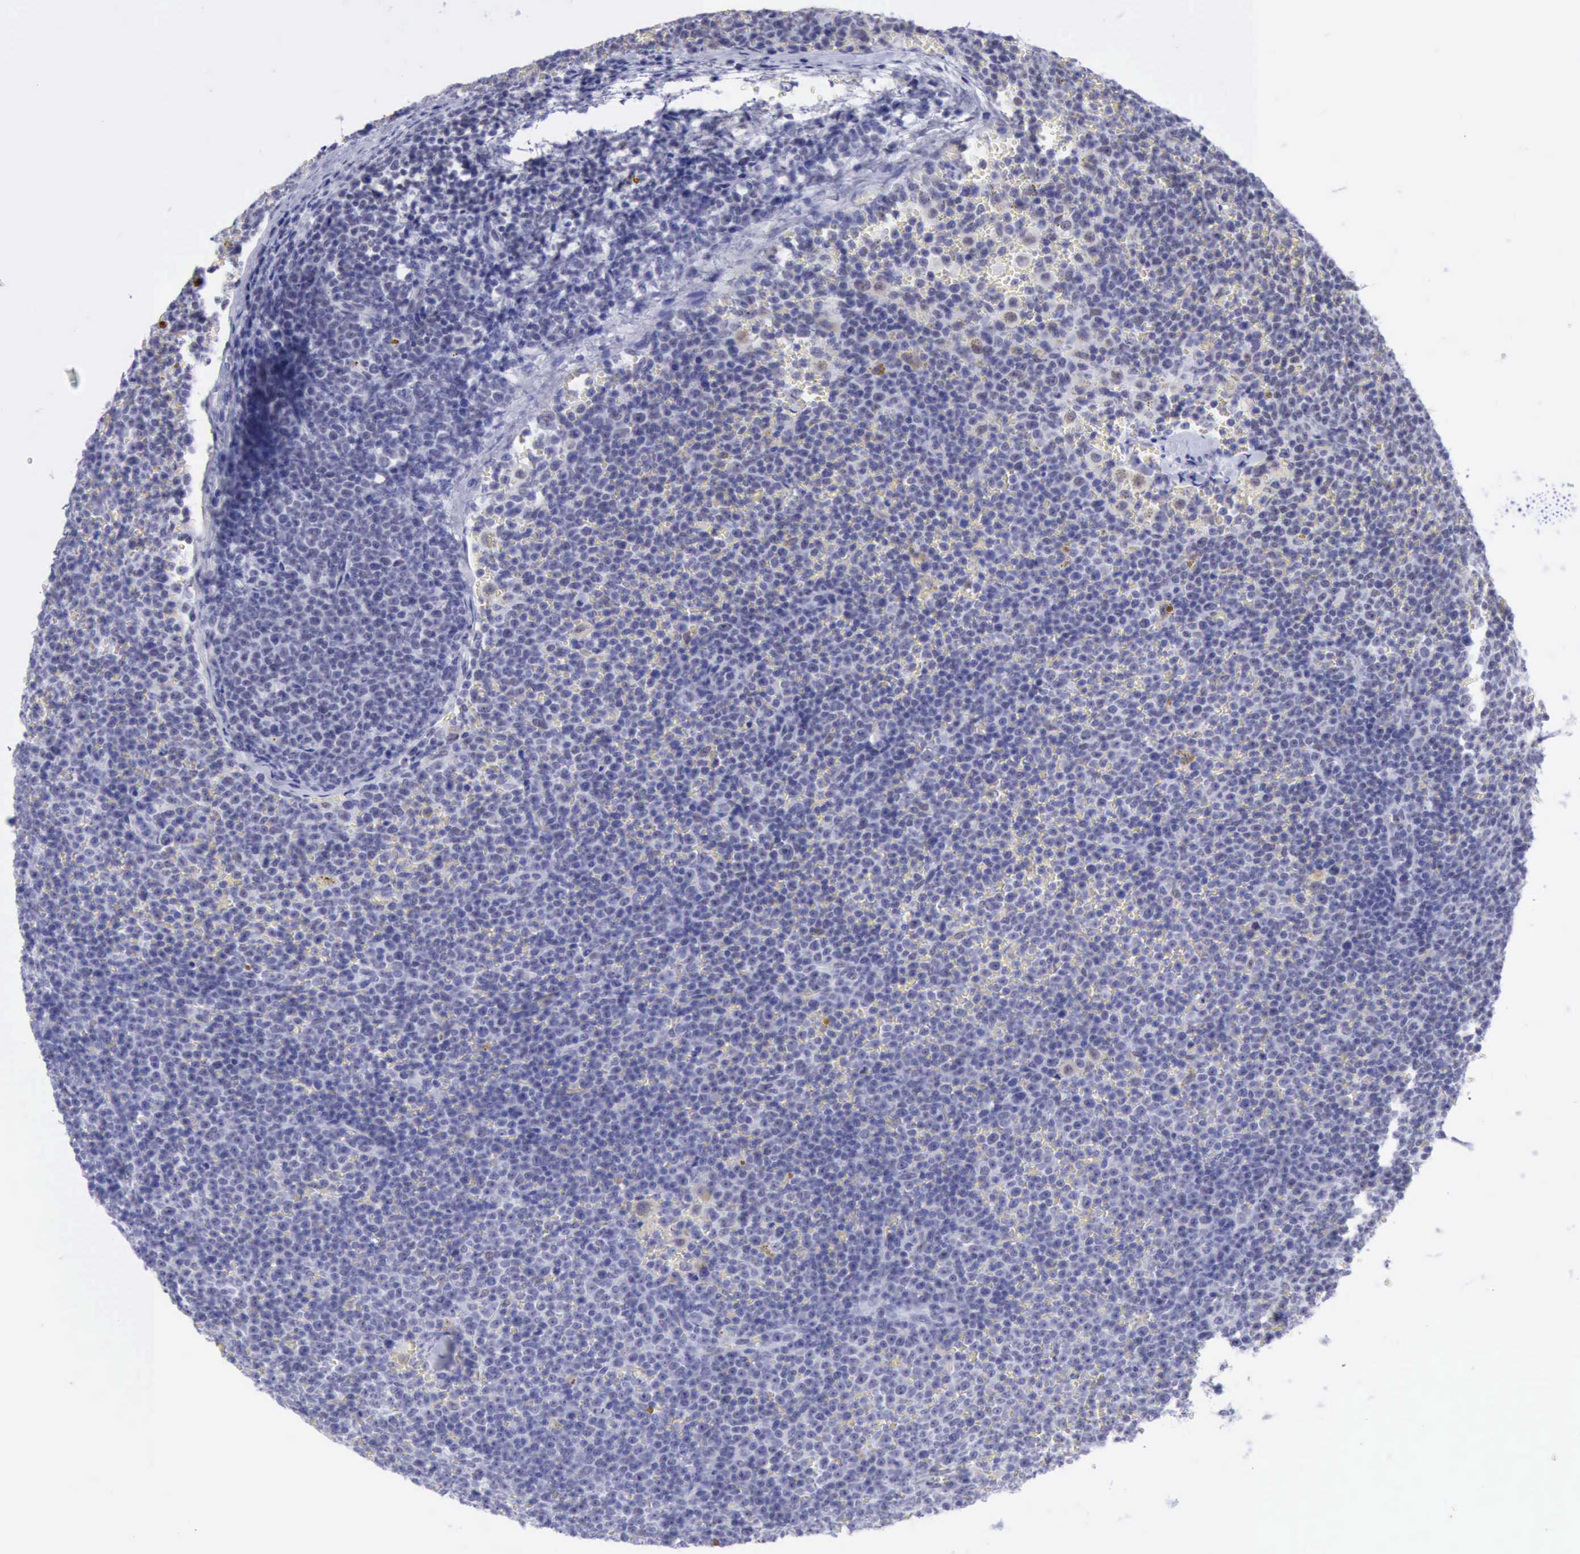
{"staining": {"intensity": "negative", "quantity": "none", "location": "none"}, "tissue": "lymphoma", "cell_type": "Tumor cells", "image_type": "cancer", "snomed": [{"axis": "morphology", "description": "Malignant lymphoma, non-Hodgkin's type, Low grade"}, {"axis": "topography", "description": "Lymph node"}], "caption": "Histopathology image shows no significant protein expression in tumor cells of malignant lymphoma, non-Hodgkin's type (low-grade).", "gene": "ERCC4", "patient": {"sex": "male", "age": 50}}